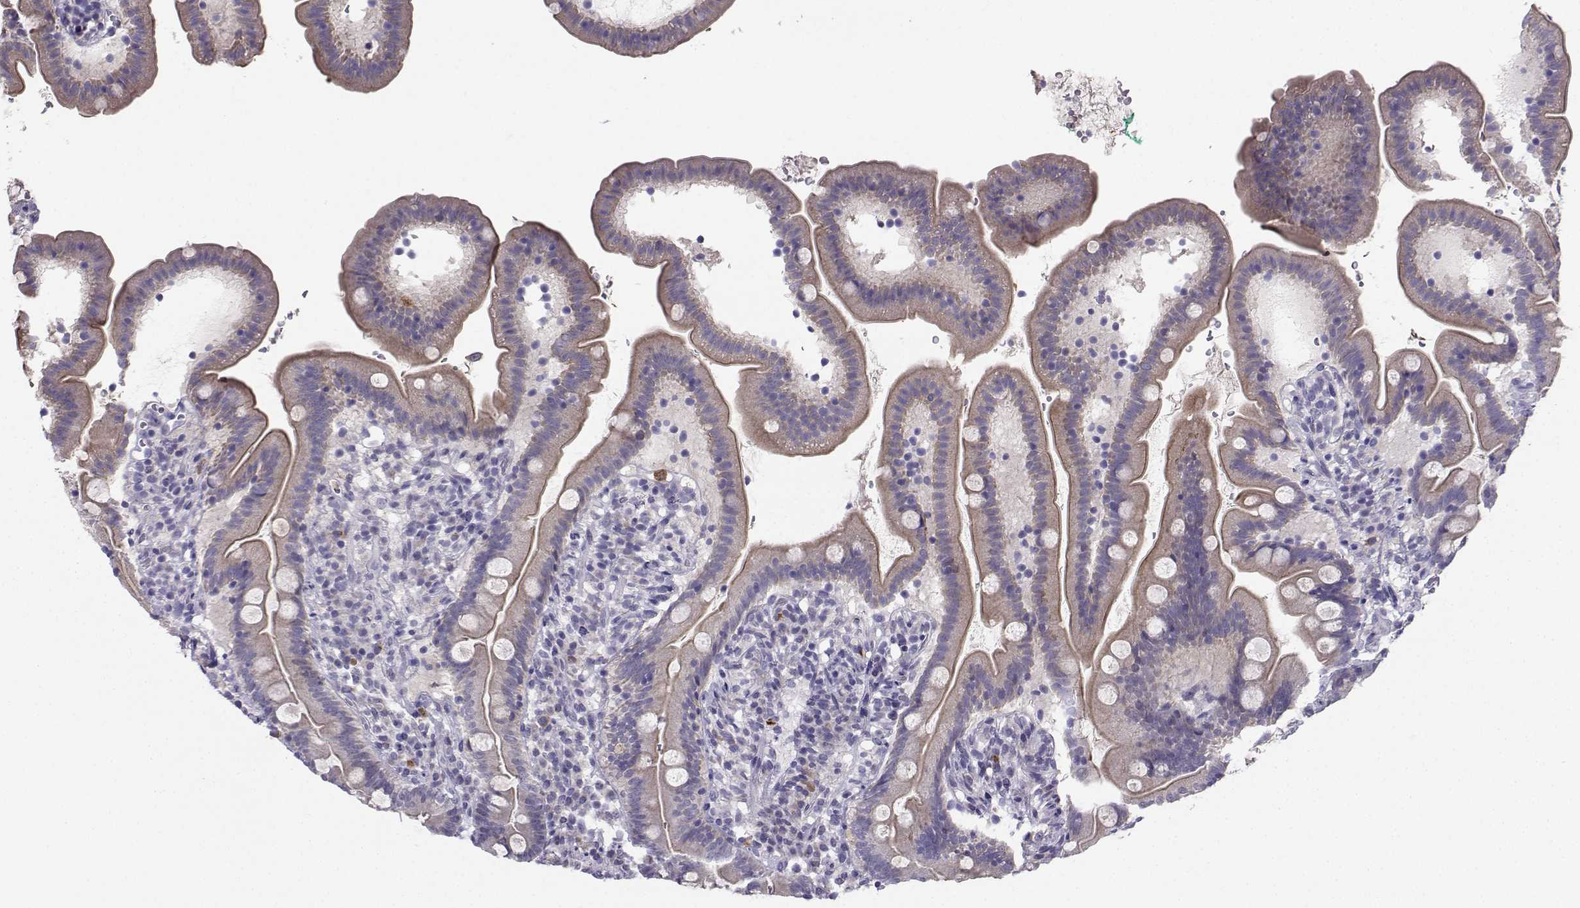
{"staining": {"intensity": "negative", "quantity": "none", "location": "none"}, "tissue": "duodenum", "cell_type": "Glandular cells", "image_type": "normal", "snomed": [{"axis": "morphology", "description": "Normal tissue, NOS"}, {"axis": "topography", "description": "Duodenum"}], "caption": "Glandular cells show no significant staining in benign duodenum. Brightfield microscopy of IHC stained with DAB (3,3'-diaminobenzidine) (brown) and hematoxylin (blue), captured at high magnification.", "gene": "CALY", "patient": {"sex": "female", "age": 67}}